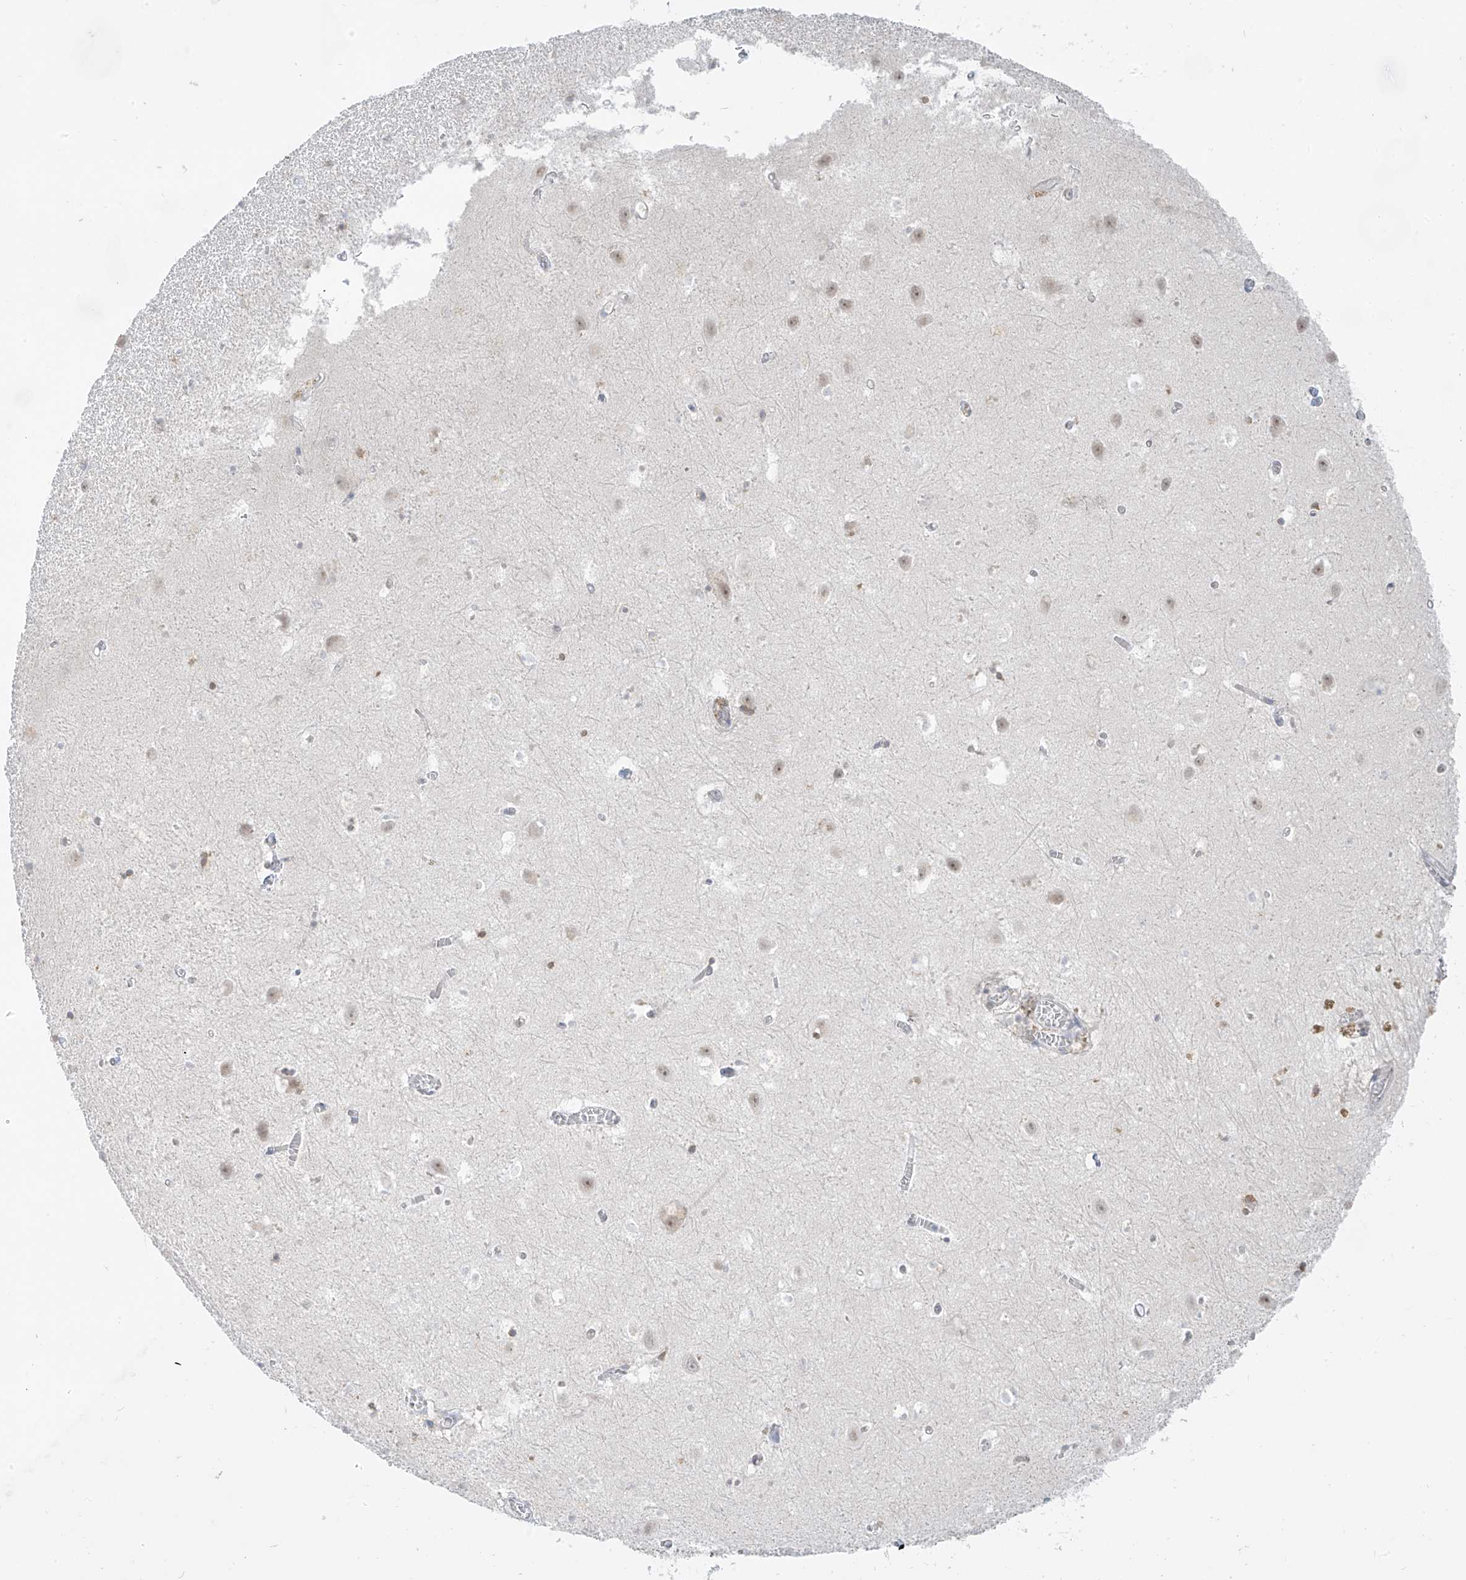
{"staining": {"intensity": "negative", "quantity": "none", "location": "none"}, "tissue": "hippocampus", "cell_type": "Glial cells", "image_type": "normal", "snomed": [{"axis": "morphology", "description": "Normal tissue, NOS"}, {"axis": "topography", "description": "Hippocampus"}], "caption": "This micrograph is of benign hippocampus stained with immunohistochemistry (IHC) to label a protein in brown with the nuclei are counter-stained blue. There is no expression in glial cells.", "gene": "C2orf42", "patient": {"sex": "female", "age": 64}}